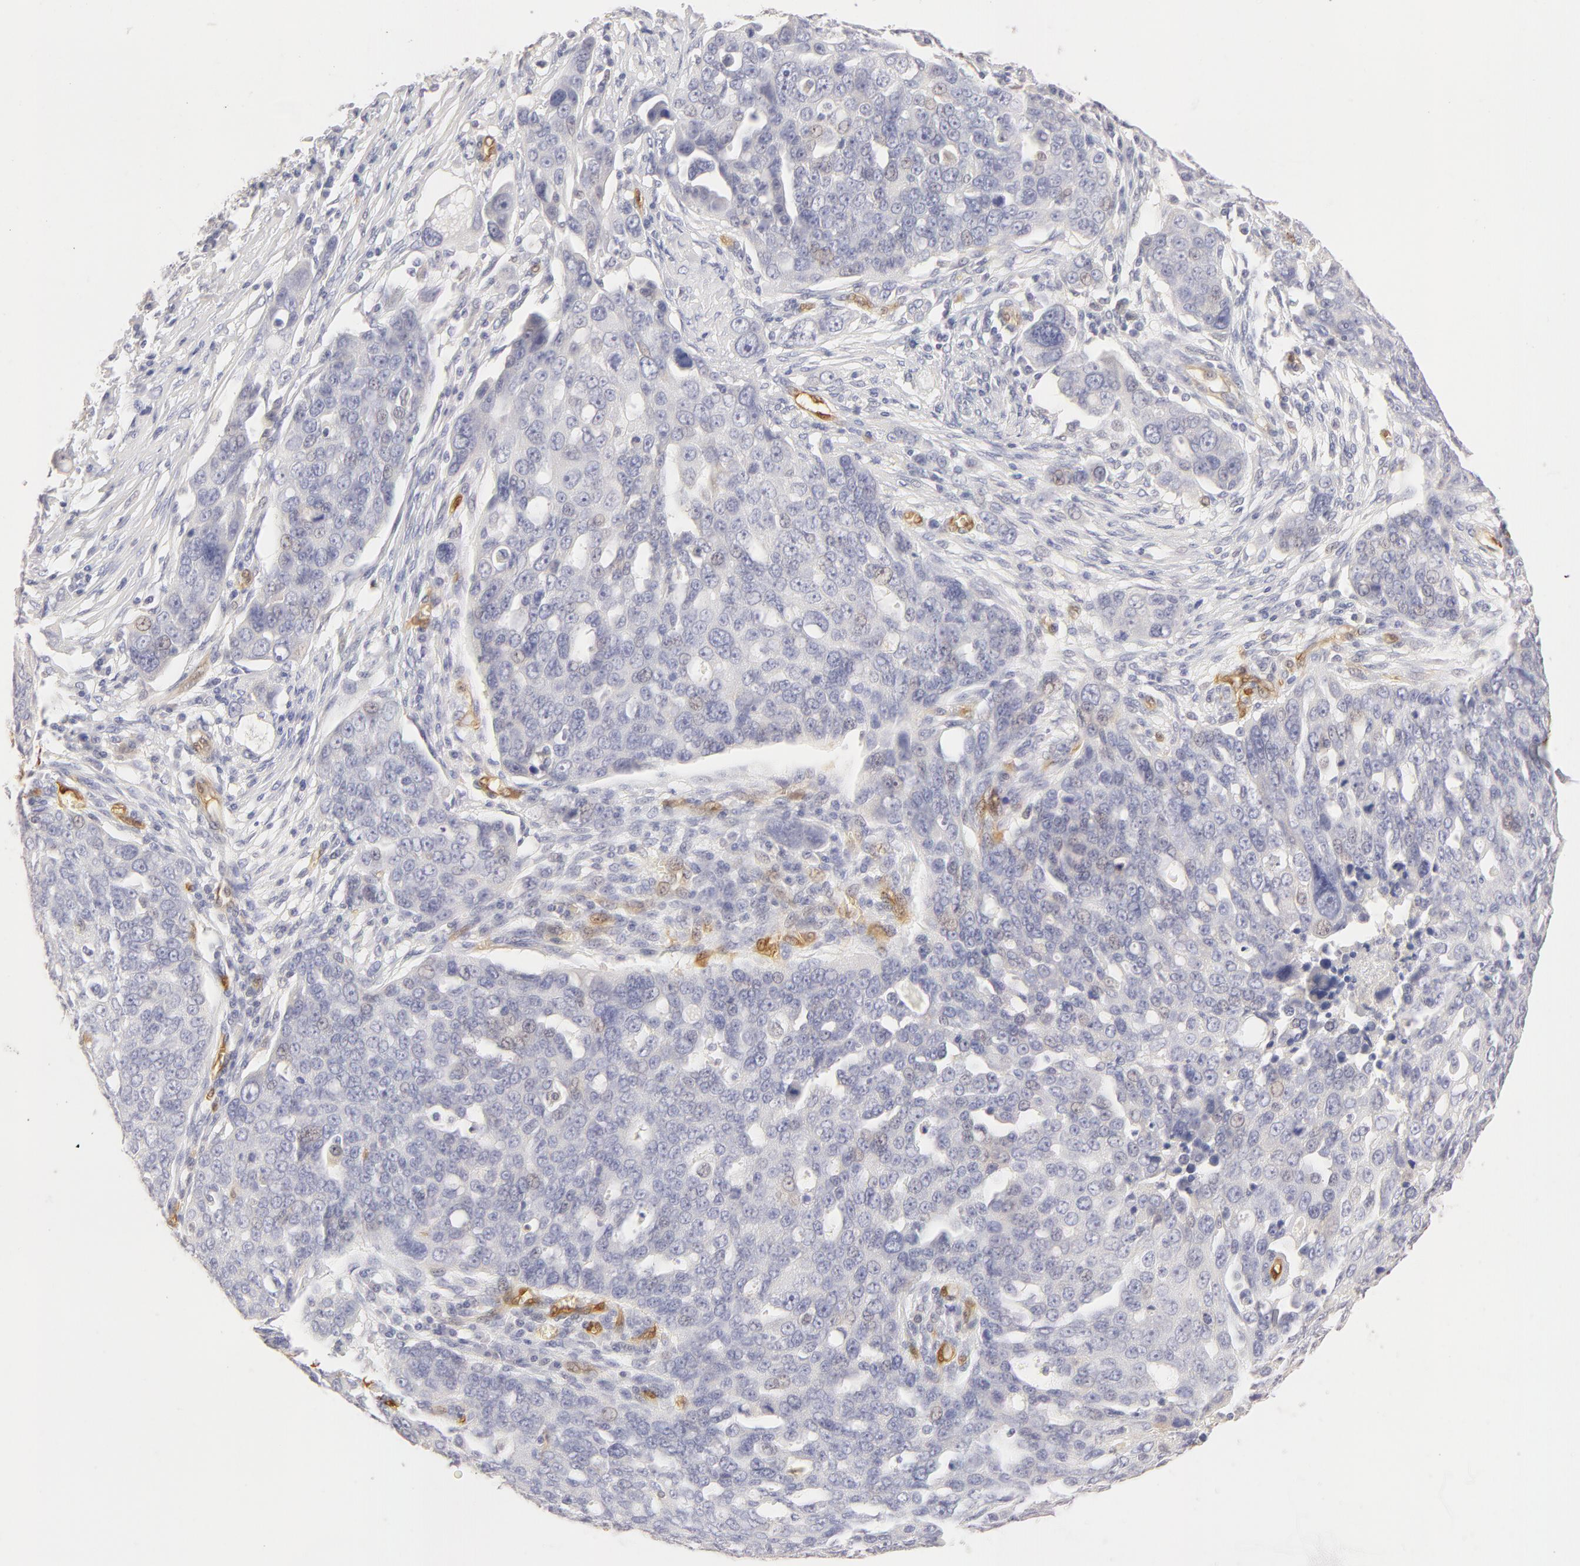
{"staining": {"intensity": "negative", "quantity": "none", "location": "none"}, "tissue": "ovarian cancer", "cell_type": "Tumor cells", "image_type": "cancer", "snomed": [{"axis": "morphology", "description": "Carcinoma, endometroid"}, {"axis": "topography", "description": "Ovary"}], "caption": "Tumor cells are negative for brown protein staining in ovarian endometroid carcinoma.", "gene": "CA2", "patient": {"sex": "female", "age": 75}}